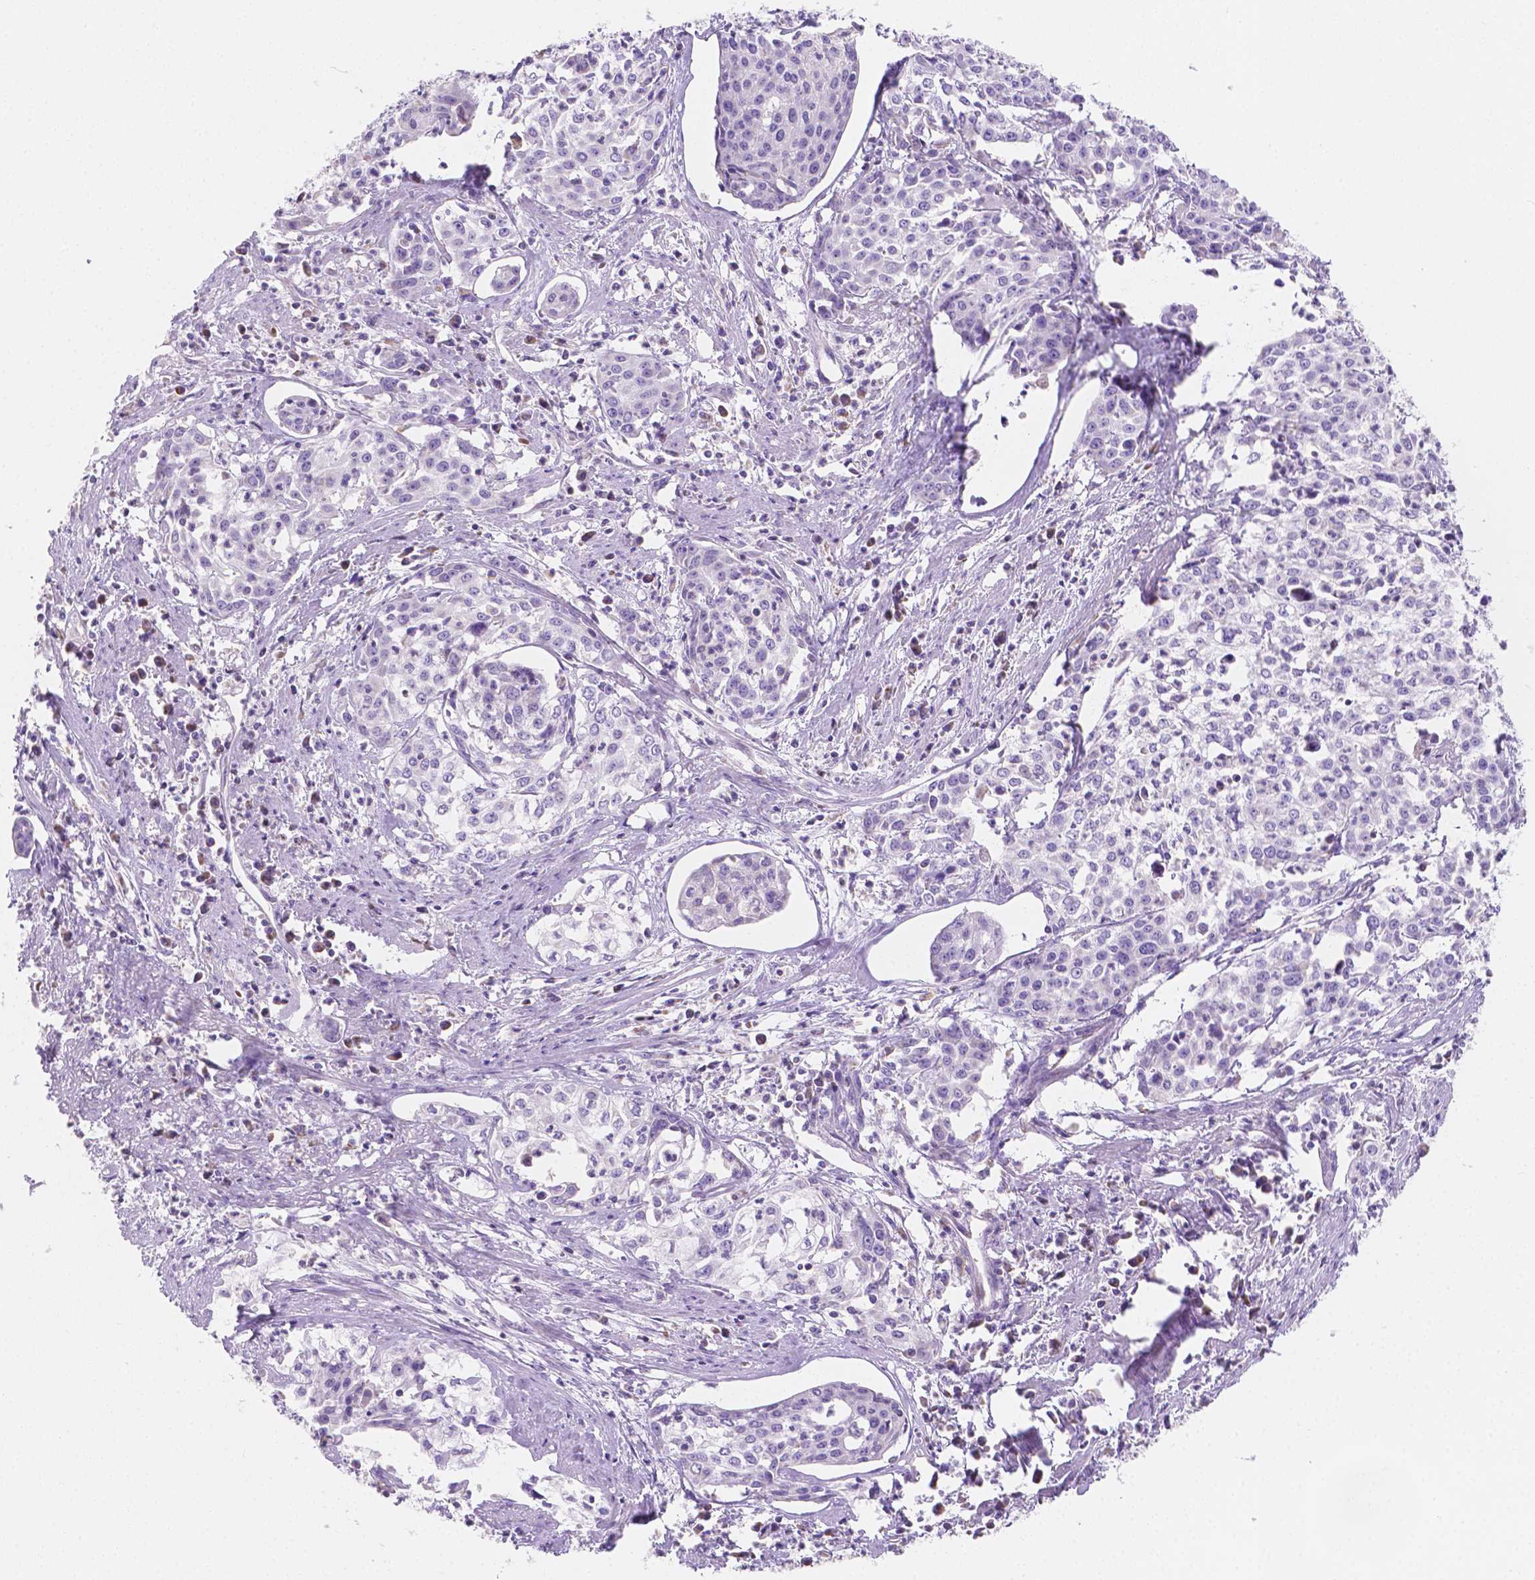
{"staining": {"intensity": "negative", "quantity": "none", "location": "none"}, "tissue": "cervical cancer", "cell_type": "Tumor cells", "image_type": "cancer", "snomed": [{"axis": "morphology", "description": "Squamous cell carcinoma, NOS"}, {"axis": "topography", "description": "Cervix"}], "caption": "A photomicrograph of cervical cancer (squamous cell carcinoma) stained for a protein displays no brown staining in tumor cells.", "gene": "TMEM130", "patient": {"sex": "female", "age": 39}}